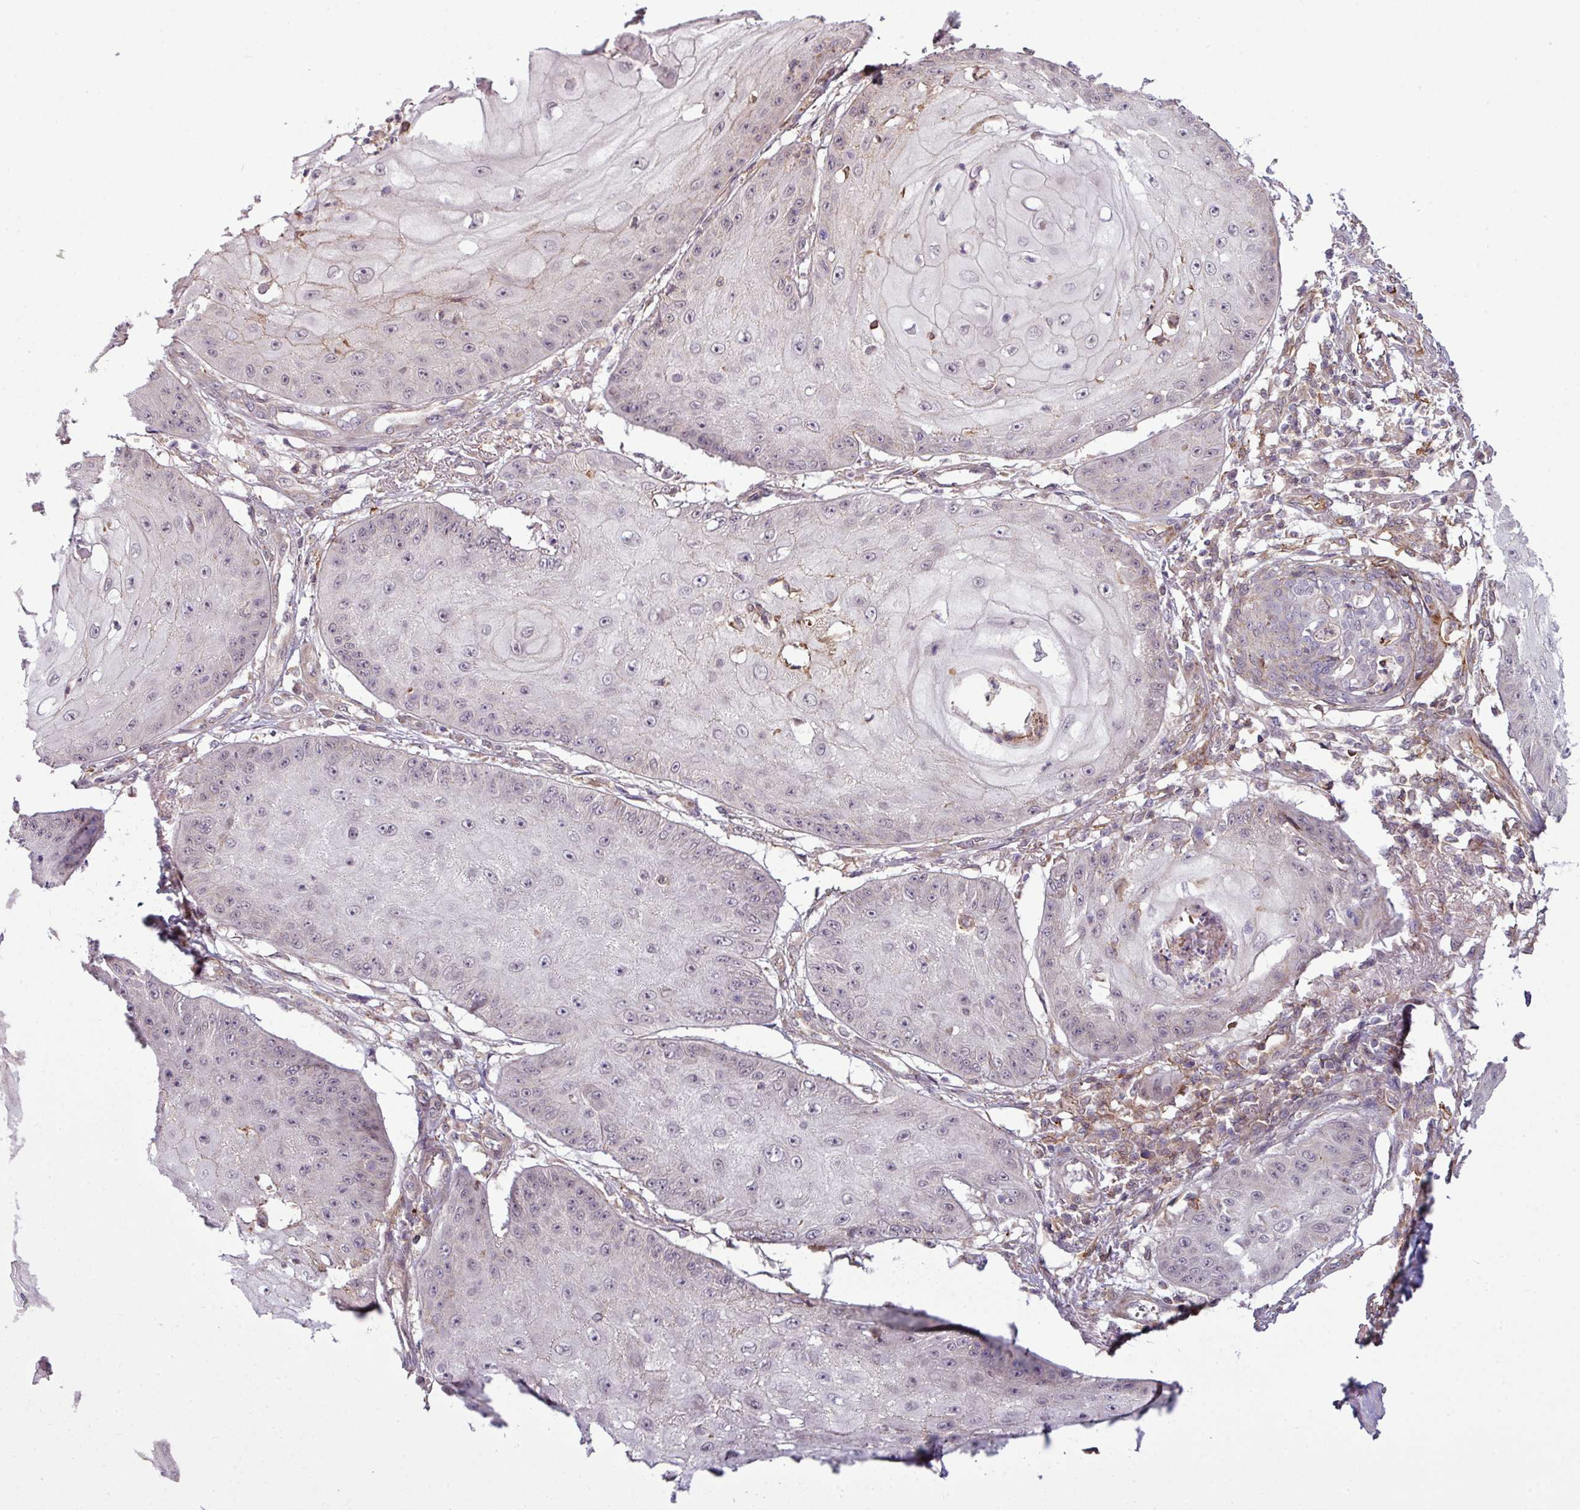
{"staining": {"intensity": "negative", "quantity": "none", "location": "none"}, "tissue": "skin cancer", "cell_type": "Tumor cells", "image_type": "cancer", "snomed": [{"axis": "morphology", "description": "Squamous cell carcinoma, NOS"}, {"axis": "topography", "description": "Skin"}], "caption": "IHC image of skin cancer (squamous cell carcinoma) stained for a protein (brown), which shows no staining in tumor cells.", "gene": "ZC2HC1C", "patient": {"sex": "male", "age": 70}}